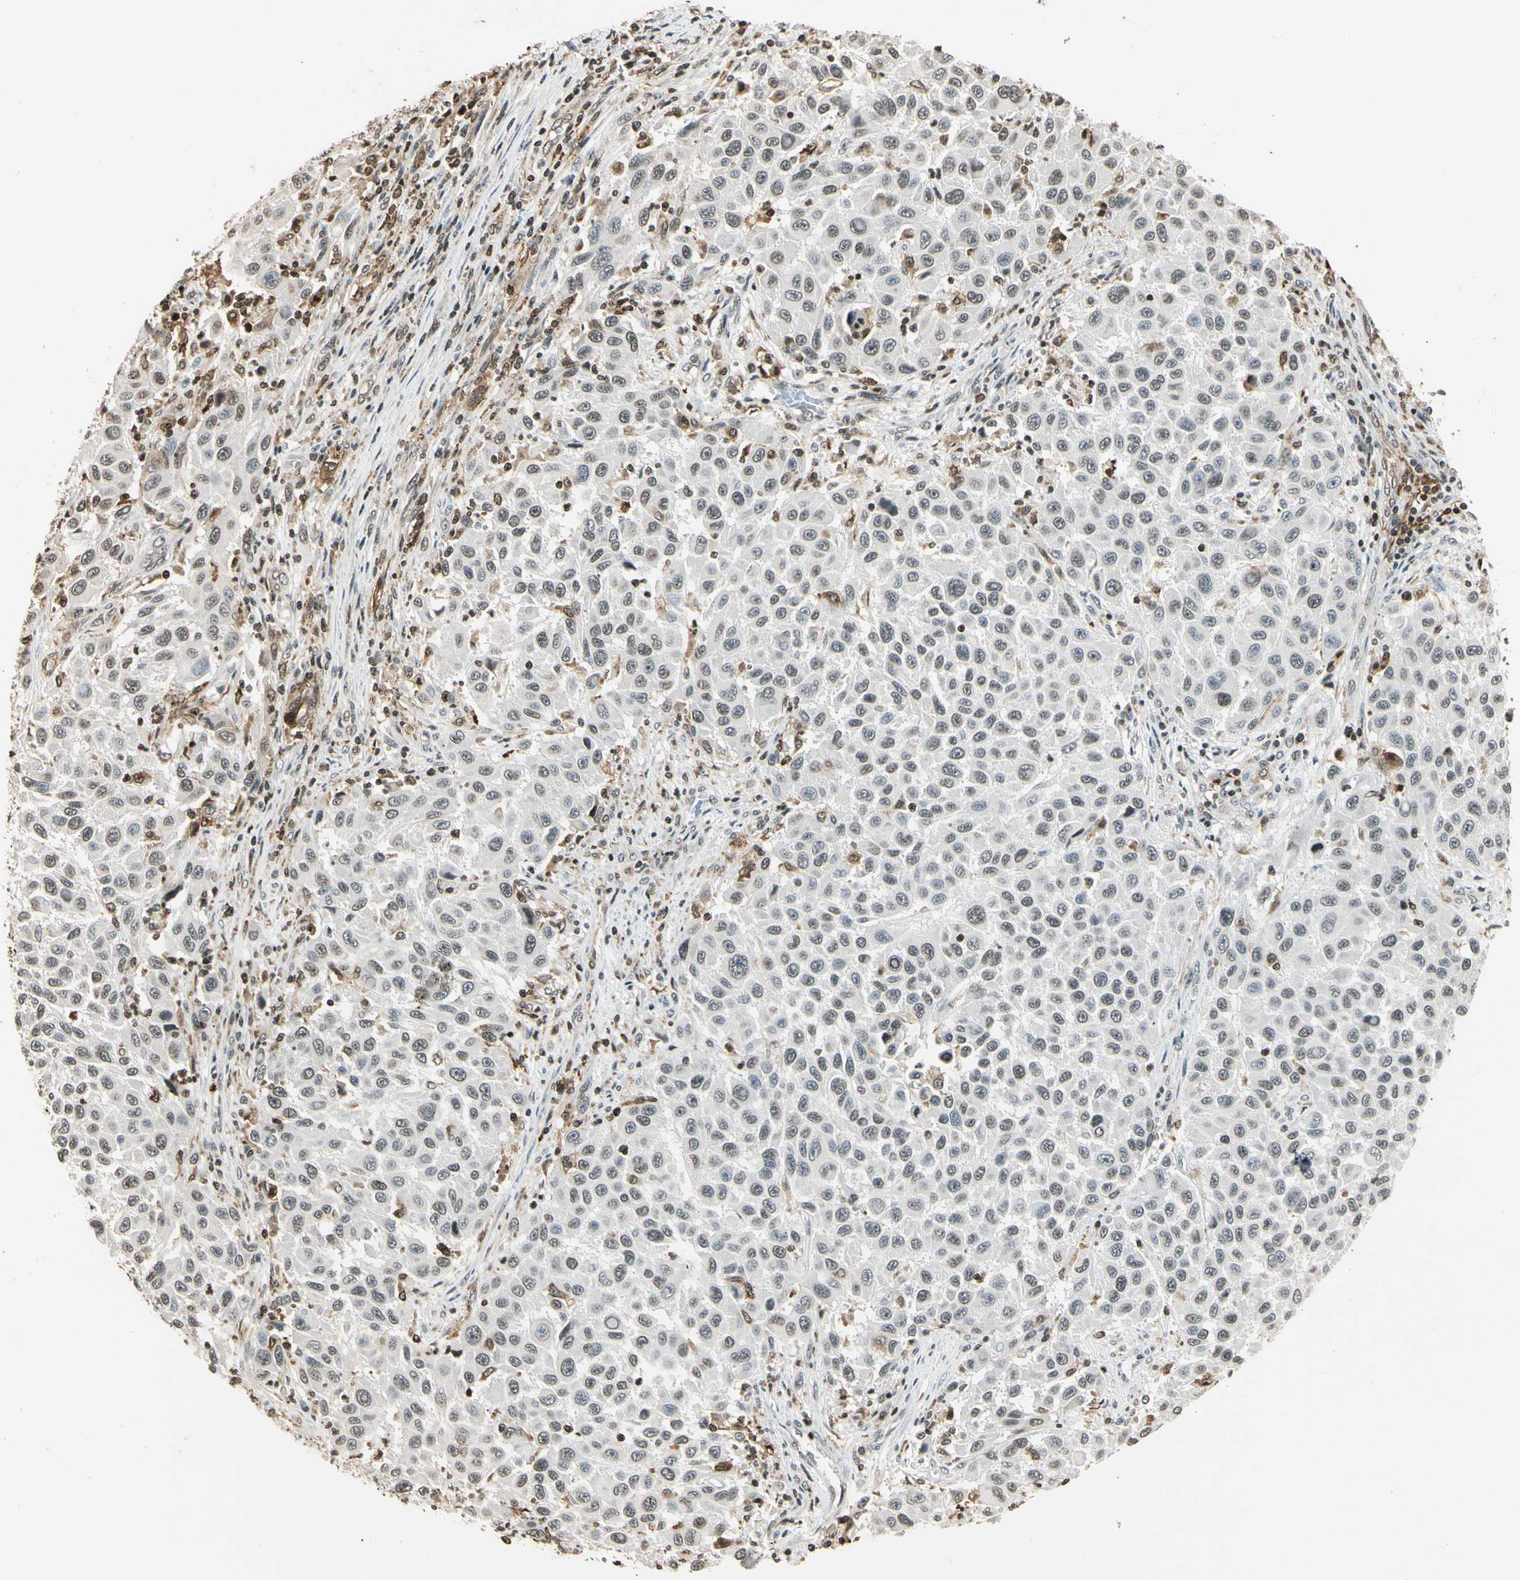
{"staining": {"intensity": "weak", "quantity": "25%-75%", "location": "nuclear"}, "tissue": "melanoma", "cell_type": "Tumor cells", "image_type": "cancer", "snomed": [{"axis": "morphology", "description": "Malignant melanoma, Metastatic site"}, {"axis": "topography", "description": "Lymph node"}], "caption": "A high-resolution photomicrograph shows IHC staining of malignant melanoma (metastatic site), which displays weak nuclear expression in approximately 25%-75% of tumor cells.", "gene": "FER", "patient": {"sex": "male", "age": 61}}